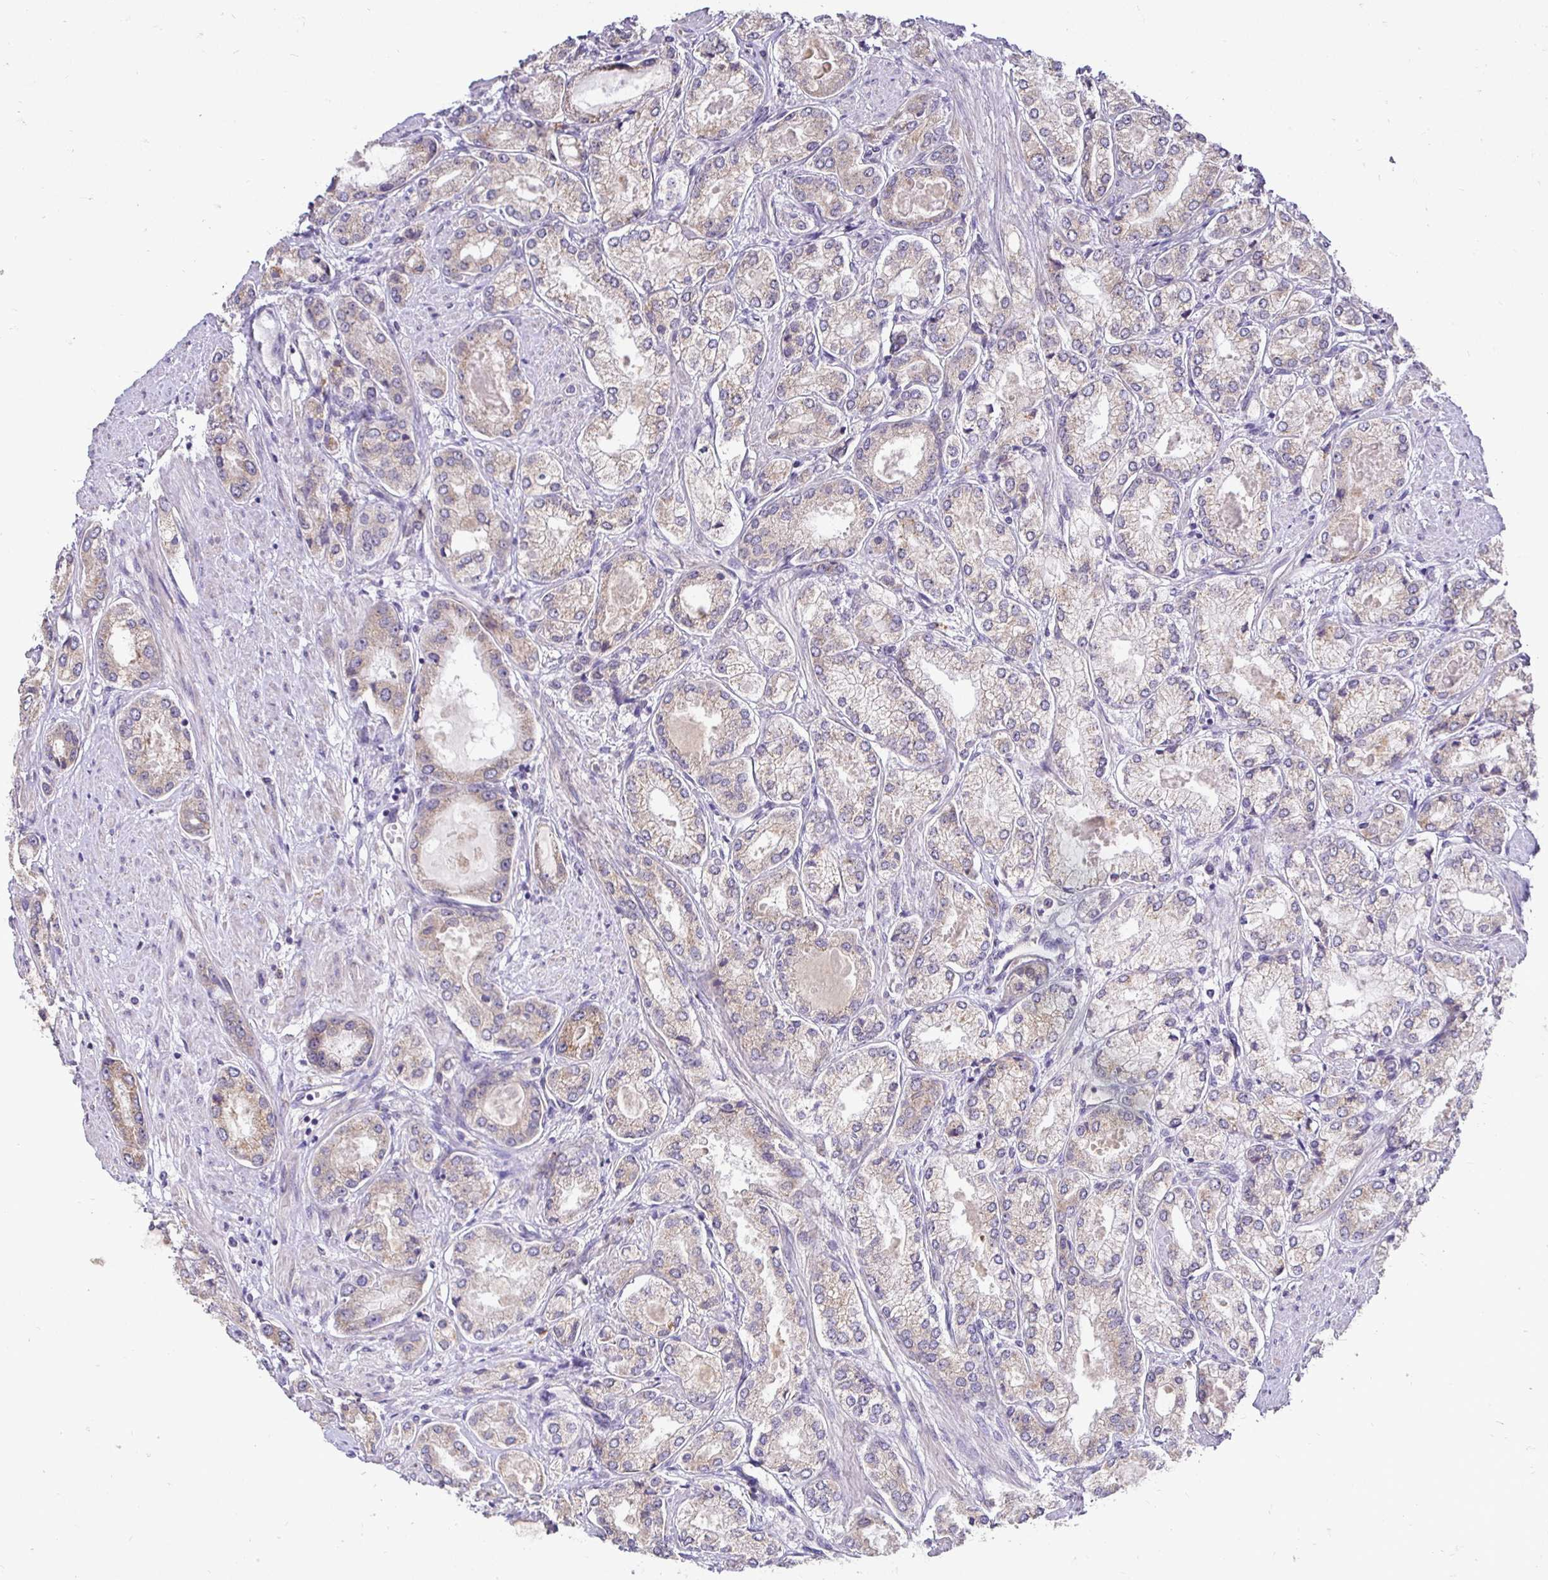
{"staining": {"intensity": "weak", "quantity": "<25%", "location": "cytoplasmic/membranous"}, "tissue": "prostate cancer", "cell_type": "Tumor cells", "image_type": "cancer", "snomed": [{"axis": "morphology", "description": "Adenocarcinoma, High grade"}, {"axis": "topography", "description": "Prostate"}], "caption": "Immunohistochemistry (IHC) photomicrograph of prostate cancer (high-grade adenocarcinoma) stained for a protein (brown), which demonstrates no staining in tumor cells.", "gene": "RHEBL1", "patient": {"sex": "male", "age": 68}}